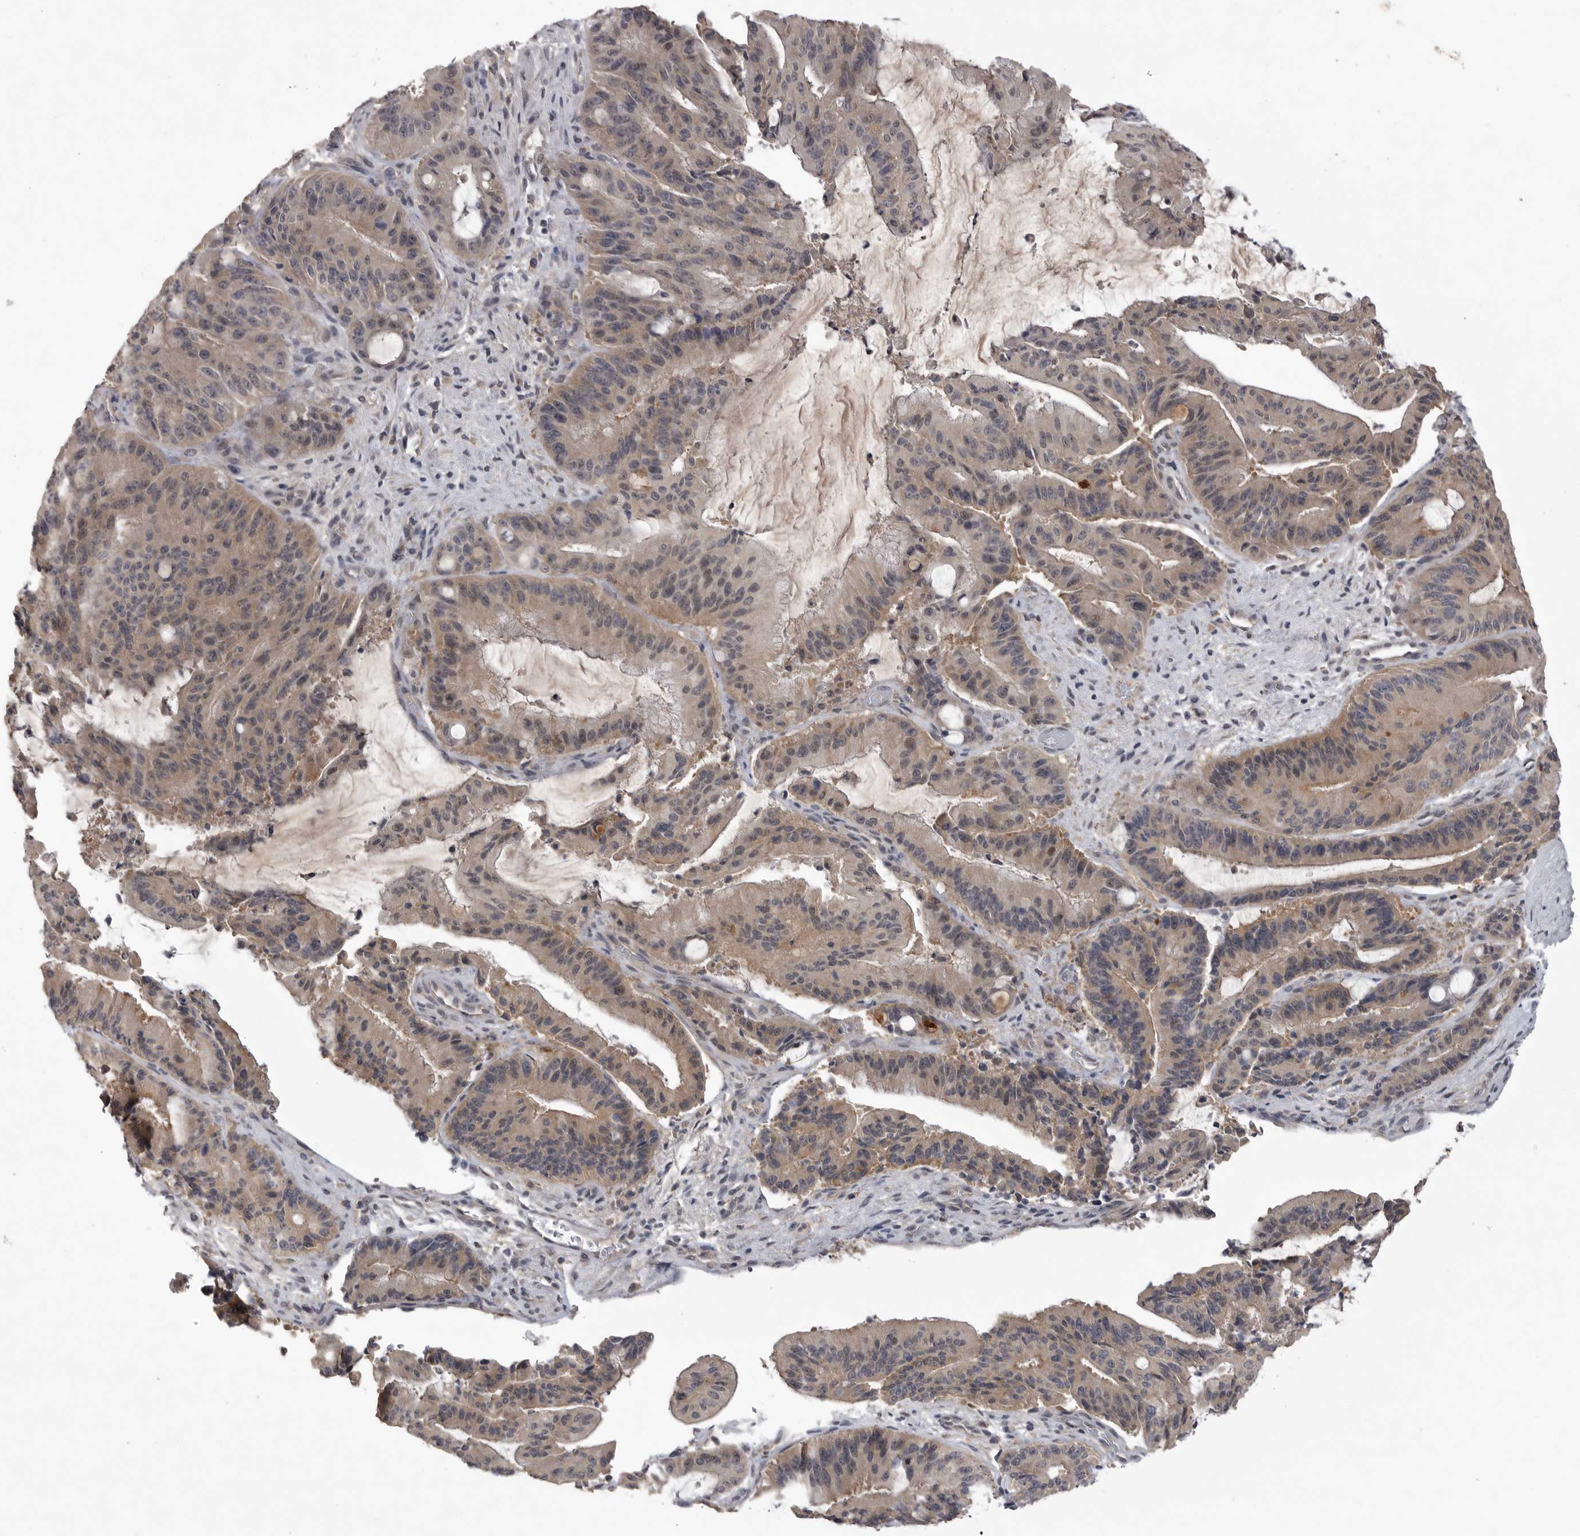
{"staining": {"intensity": "weak", "quantity": ">75%", "location": "cytoplasmic/membranous"}, "tissue": "liver cancer", "cell_type": "Tumor cells", "image_type": "cancer", "snomed": [{"axis": "morphology", "description": "Normal tissue, NOS"}, {"axis": "morphology", "description": "Cholangiocarcinoma"}, {"axis": "topography", "description": "Liver"}, {"axis": "topography", "description": "Peripheral nerve tissue"}], "caption": "Cholangiocarcinoma (liver) stained with a brown dye displays weak cytoplasmic/membranous positive expression in about >75% of tumor cells.", "gene": "ZNF114", "patient": {"sex": "female", "age": 73}}